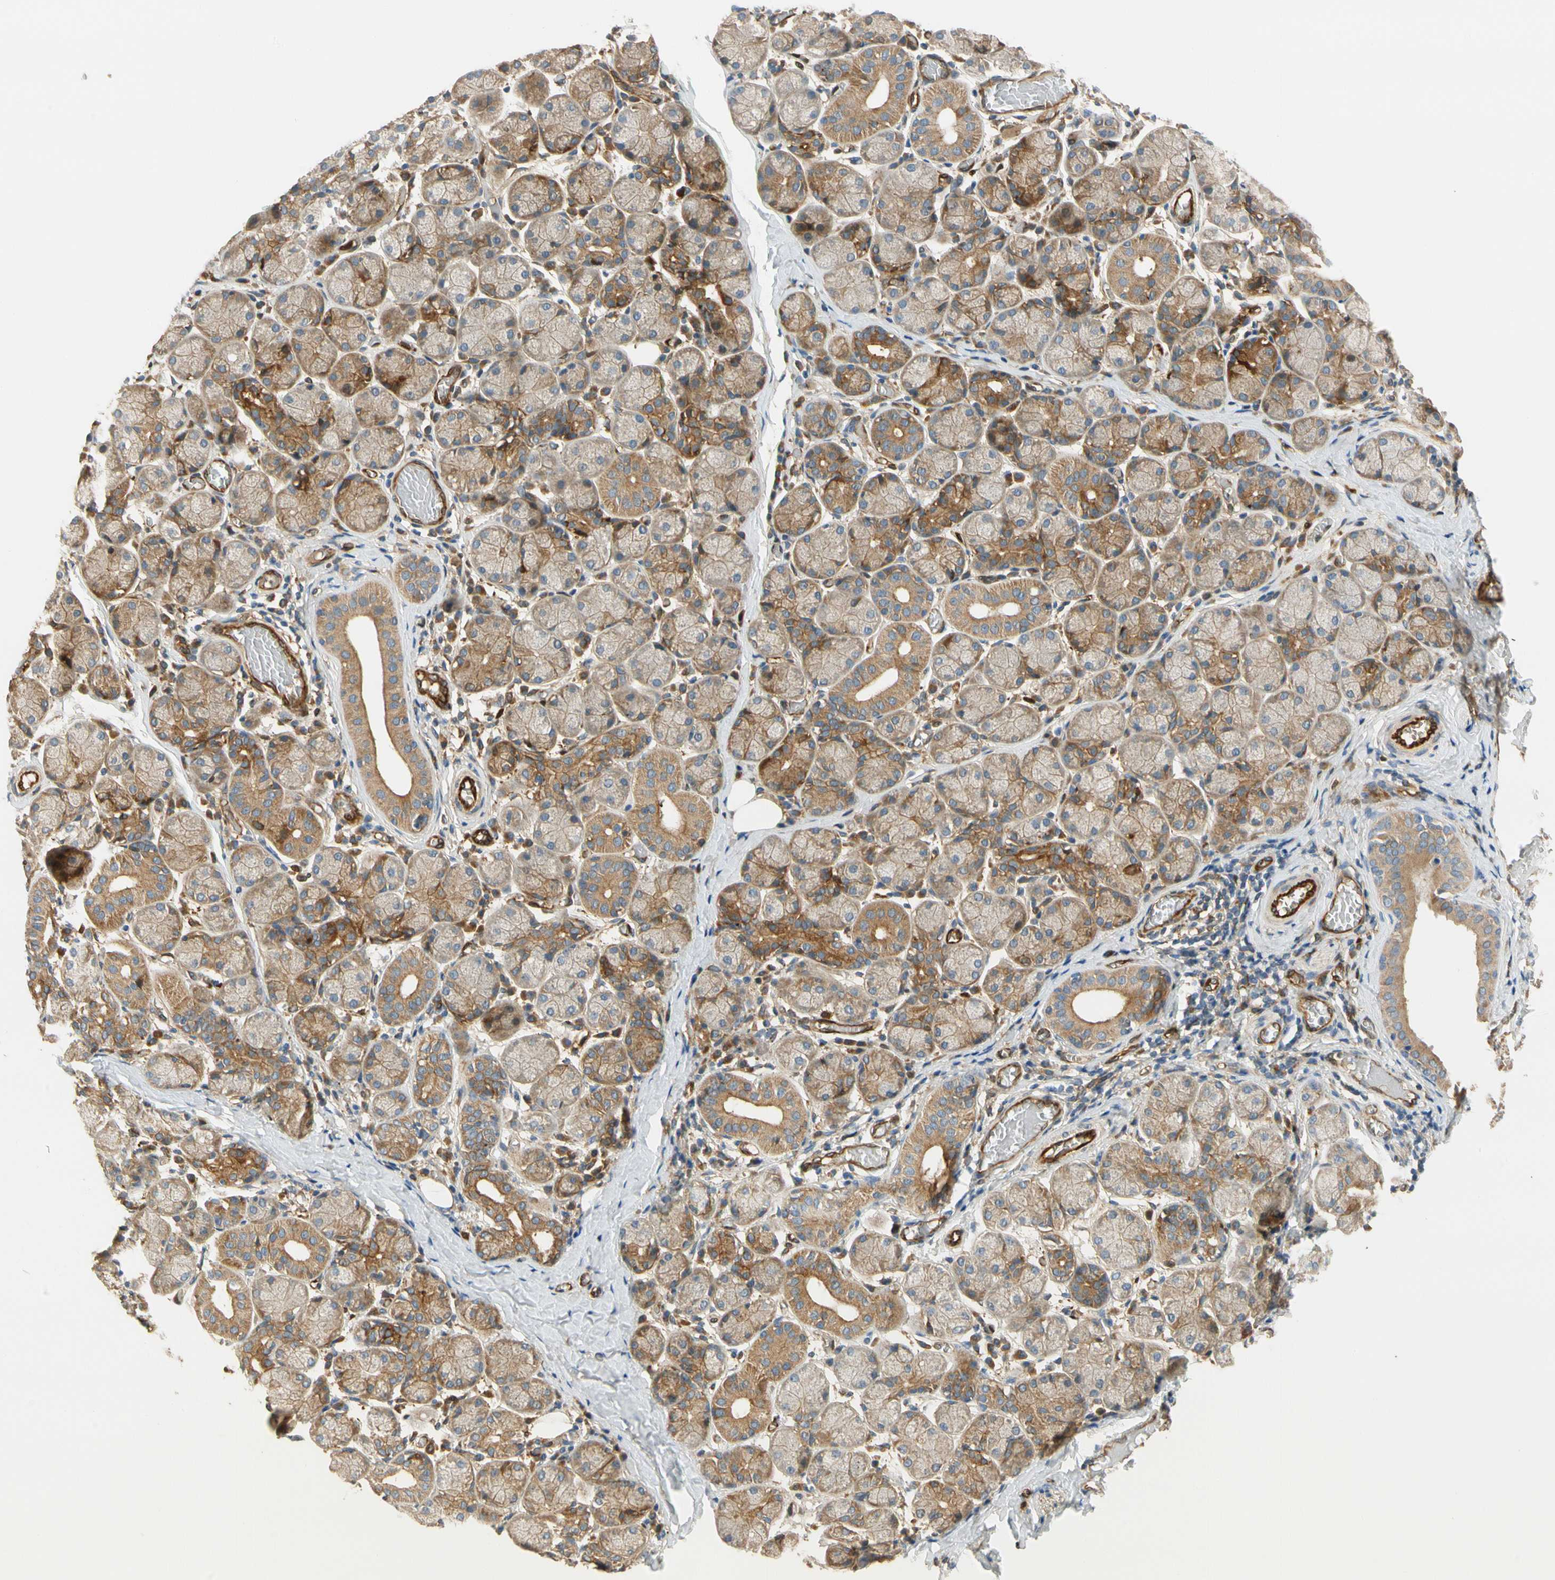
{"staining": {"intensity": "moderate", "quantity": "25%-75%", "location": "cytoplasmic/membranous"}, "tissue": "salivary gland", "cell_type": "Glandular cells", "image_type": "normal", "snomed": [{"axis": "morphology", "description": "Normal tissue, NOS"}, {"axis": "topography", "description": "Salivary gland"}], "caption": "A high-resolution image shows immunohistochemistry staining of normal salivary gland, which exhibits moderate cytoplasmic/membranous staining in about 25%-75% of glandular cells.", "gene": "PARP14", "patient": {"sex": "female", "age": 24}}